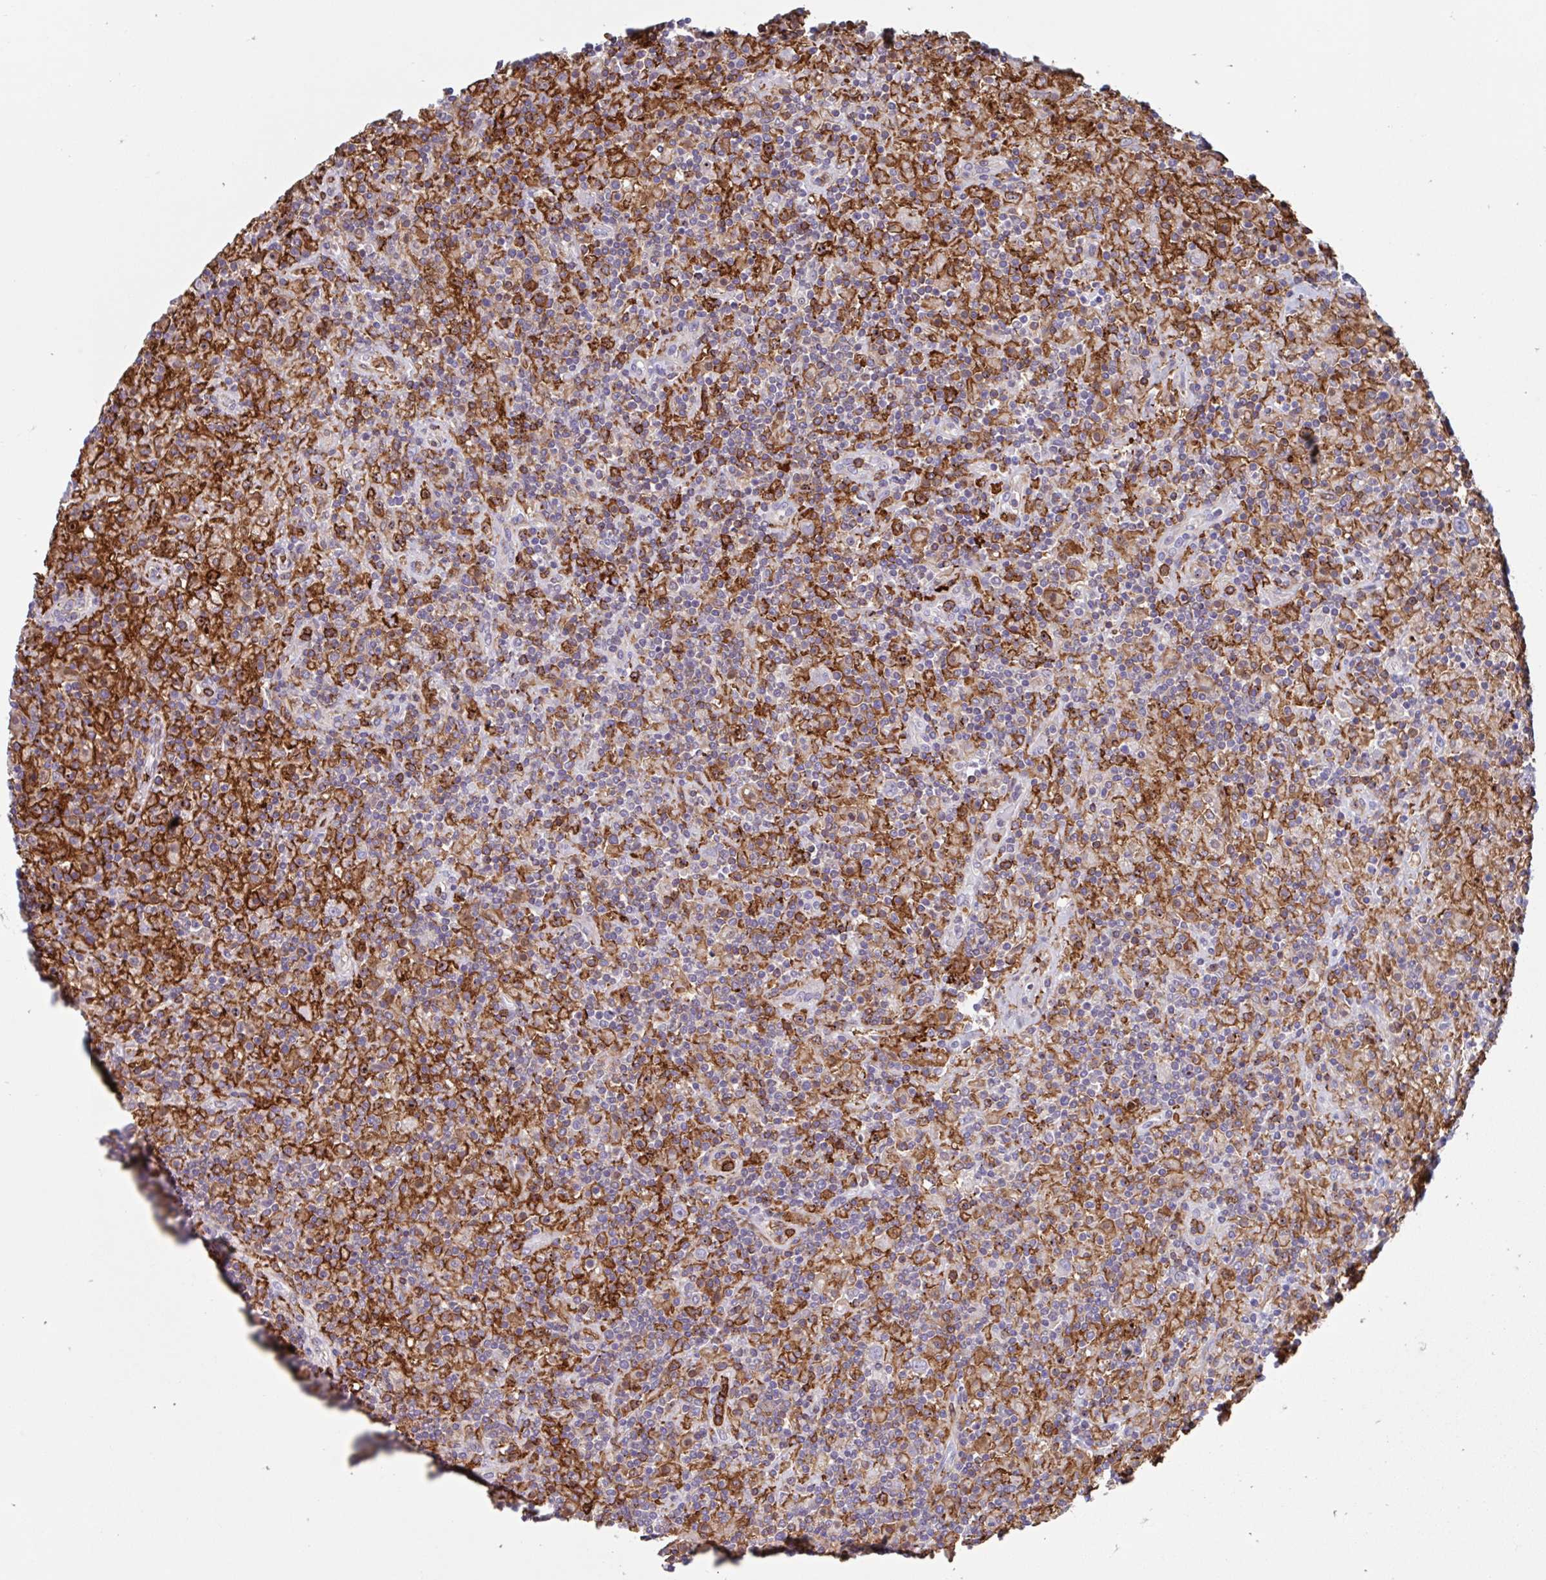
{"staining": {"intensity": "negative", "quantity": "none", "location": "none"}, "tissue": "lymphoma", "cell_type": "Tumor cells", "image_type": "cancer", "snomed": [{"axis": "morphology", "description": "Hodgkin's disease, NOS"}, {"axis": "topography", "description": "Lymph node"}], "caption": "Photomicrograph shows no significant protein expression in tumor cells of Hodgkin's disease. (IHC, brightfield microscopy, high magnification).", "gene": "EFHD1", "patient": {"sex": "male", "age": 70}}